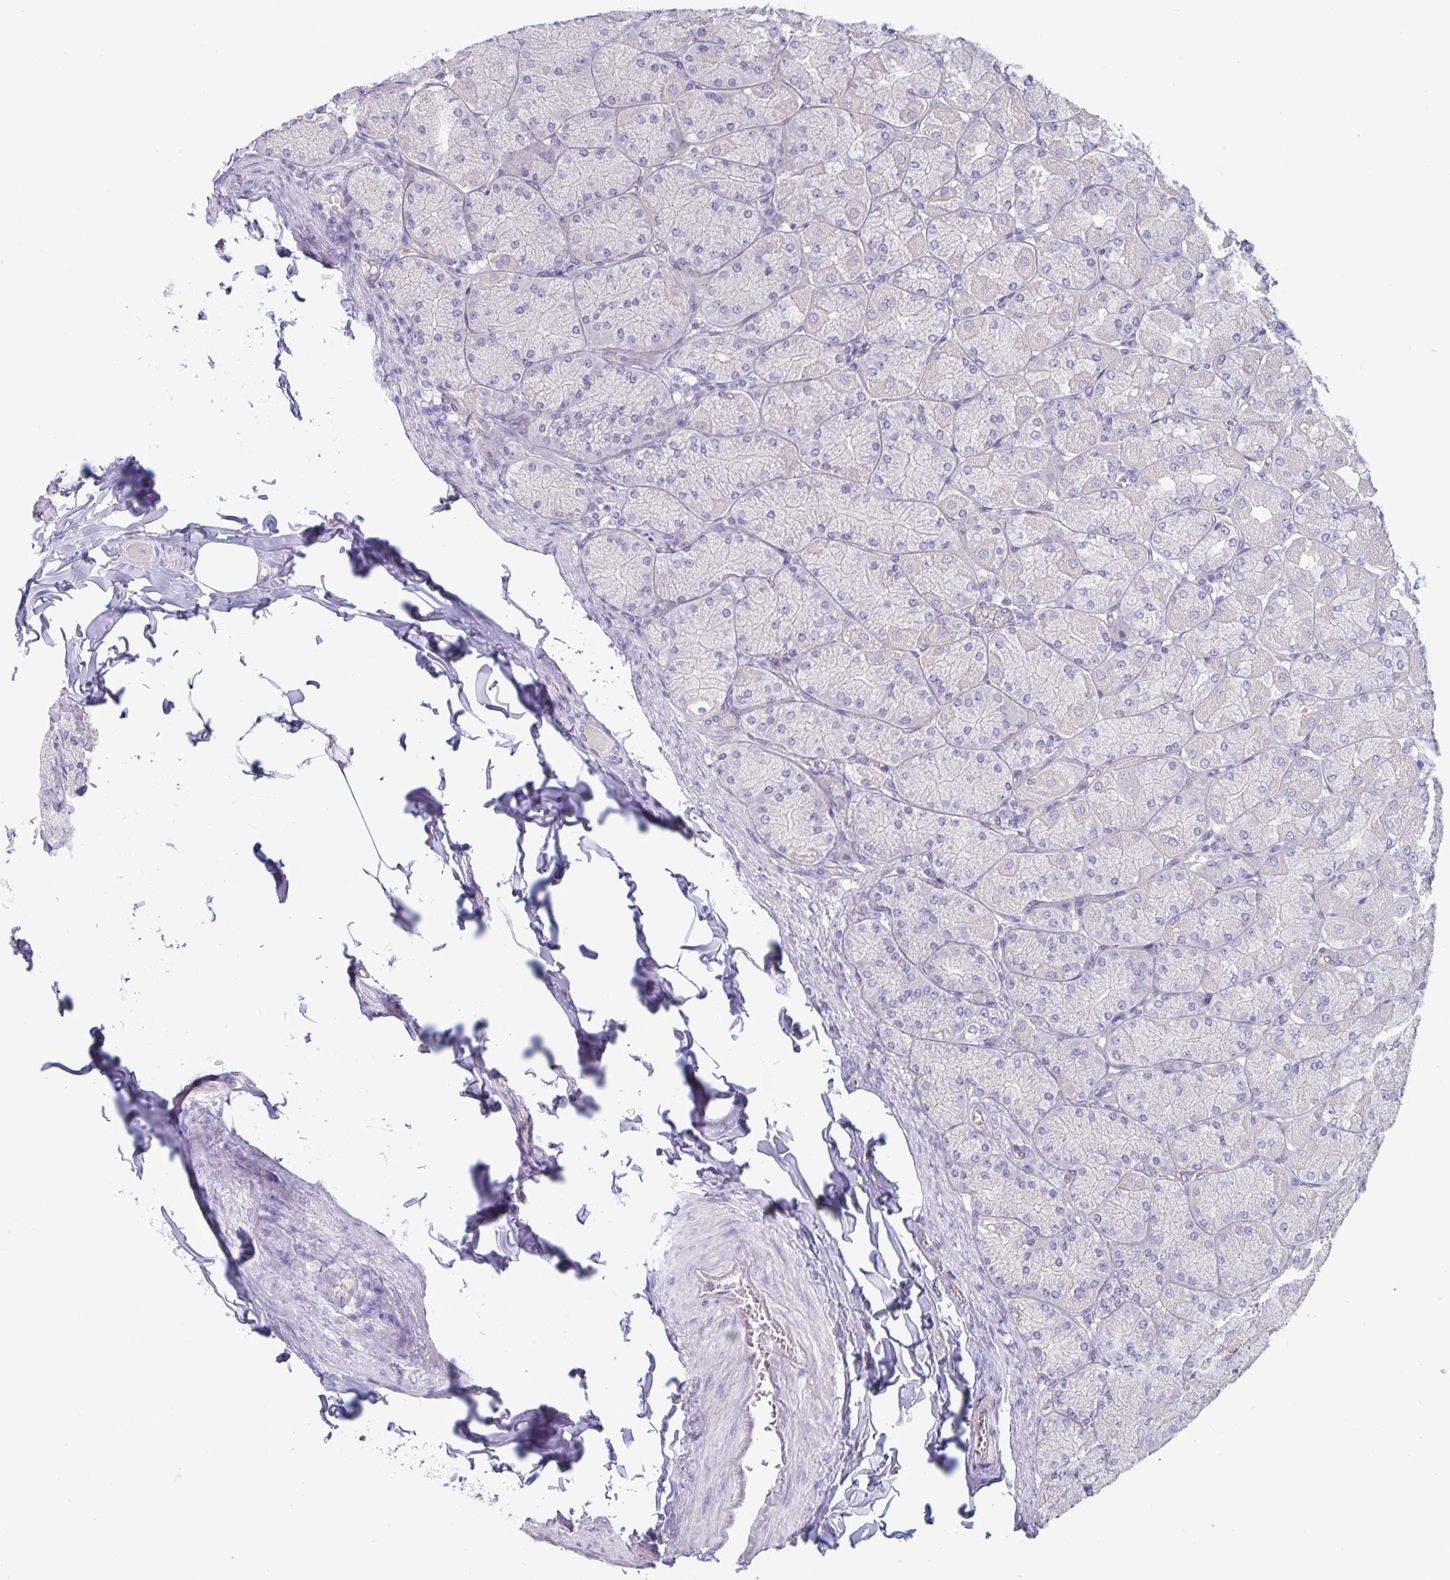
{"staining": {"intensity": "negative", "quantity": "none", "location": "none"}, "tissue": "stomach", "cell_type": "Glandular cells", "image_type": "normal", "snomed": [{"axis": "morphology", "description": "Normal tissue, NOS"}, {"axis": "topography", "description": "Stomach, upper"}], "caption": "The image exhibits no staining of glandular cells in unremarkable stomach. (Brightfield microscopy of DAB immunohistochemistry at high magnification).", "gene": "PLCB3", "patient": {"sex": "female", "age": 56}}